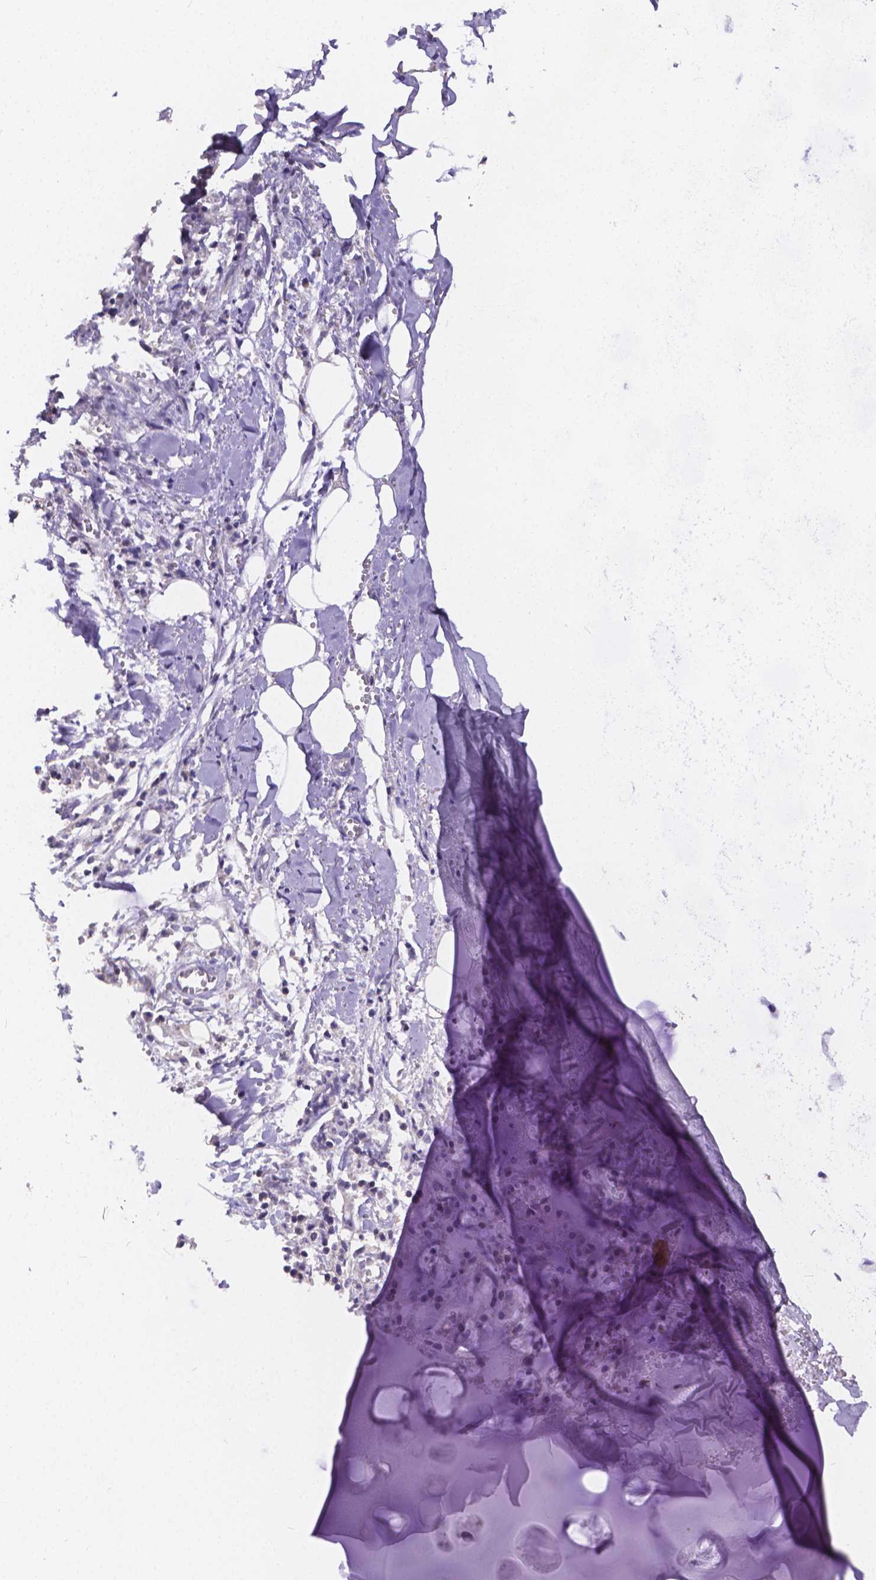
{"staining": {"intensity": "negative", "quantity": "none", "location": "none"}, "tissue": "adipose tissue", "cell_type": "Adipocytes", "image_type": "normal", "snomed": [{"axis": "morphology", "description": "Normal tissue, NOS"}, {"axis": "morphology", "description": "Squamous cell carcinoma, NOS"}, {"axis": "topography", "description": "Cartilage tissue"}, {"axis": "topography", "description": "Bronchus"}, {"axis": "topography", "description": "Lung"}], "caption": "This micrograph is of unremarkable adipose tissue stained with immunohistochemistry (IHC) to label a protein in brown with the nuclei are counter-stained blue. There is no staining in adipocytes.", "gene": "GLRB", "patient": {"sex": "male", "age": 66}}